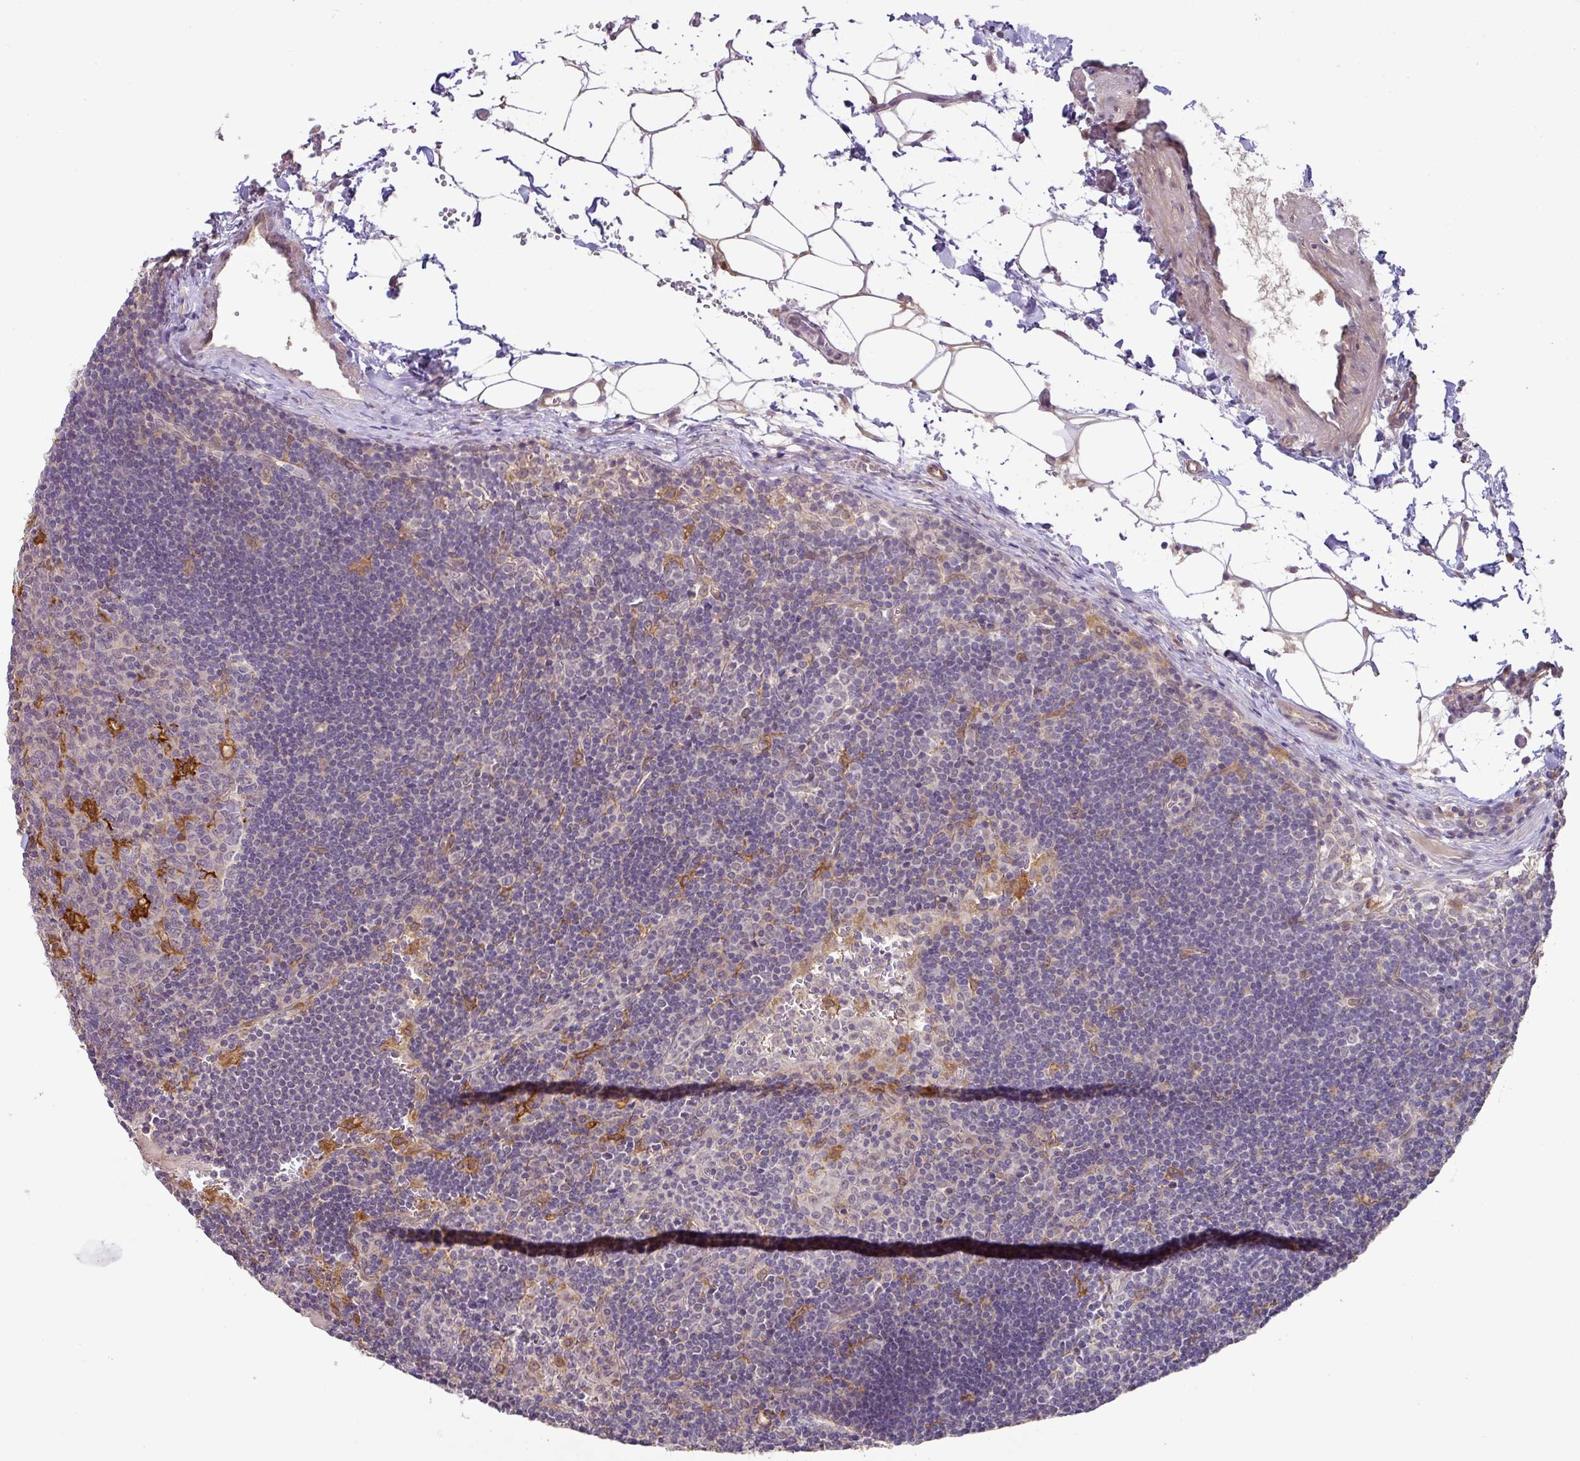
{"staining": {"intensity": "negative", "quantity": "none", "location": "none"}, "tissue": "lymph node", "cell_type": "Germinal center cells", "image_type": "normal", "snomed": [{"axis": "morphology", "description": "Normal tissue, NOS"}, {"axis": "topography", "description": "Lymph node"}], "caption": "The immunohistochemistry image has no significant positivity in germinal center cells of lymph node.", "gene": "GCNT7", "patient": {"sex": "female", "age": 29}}